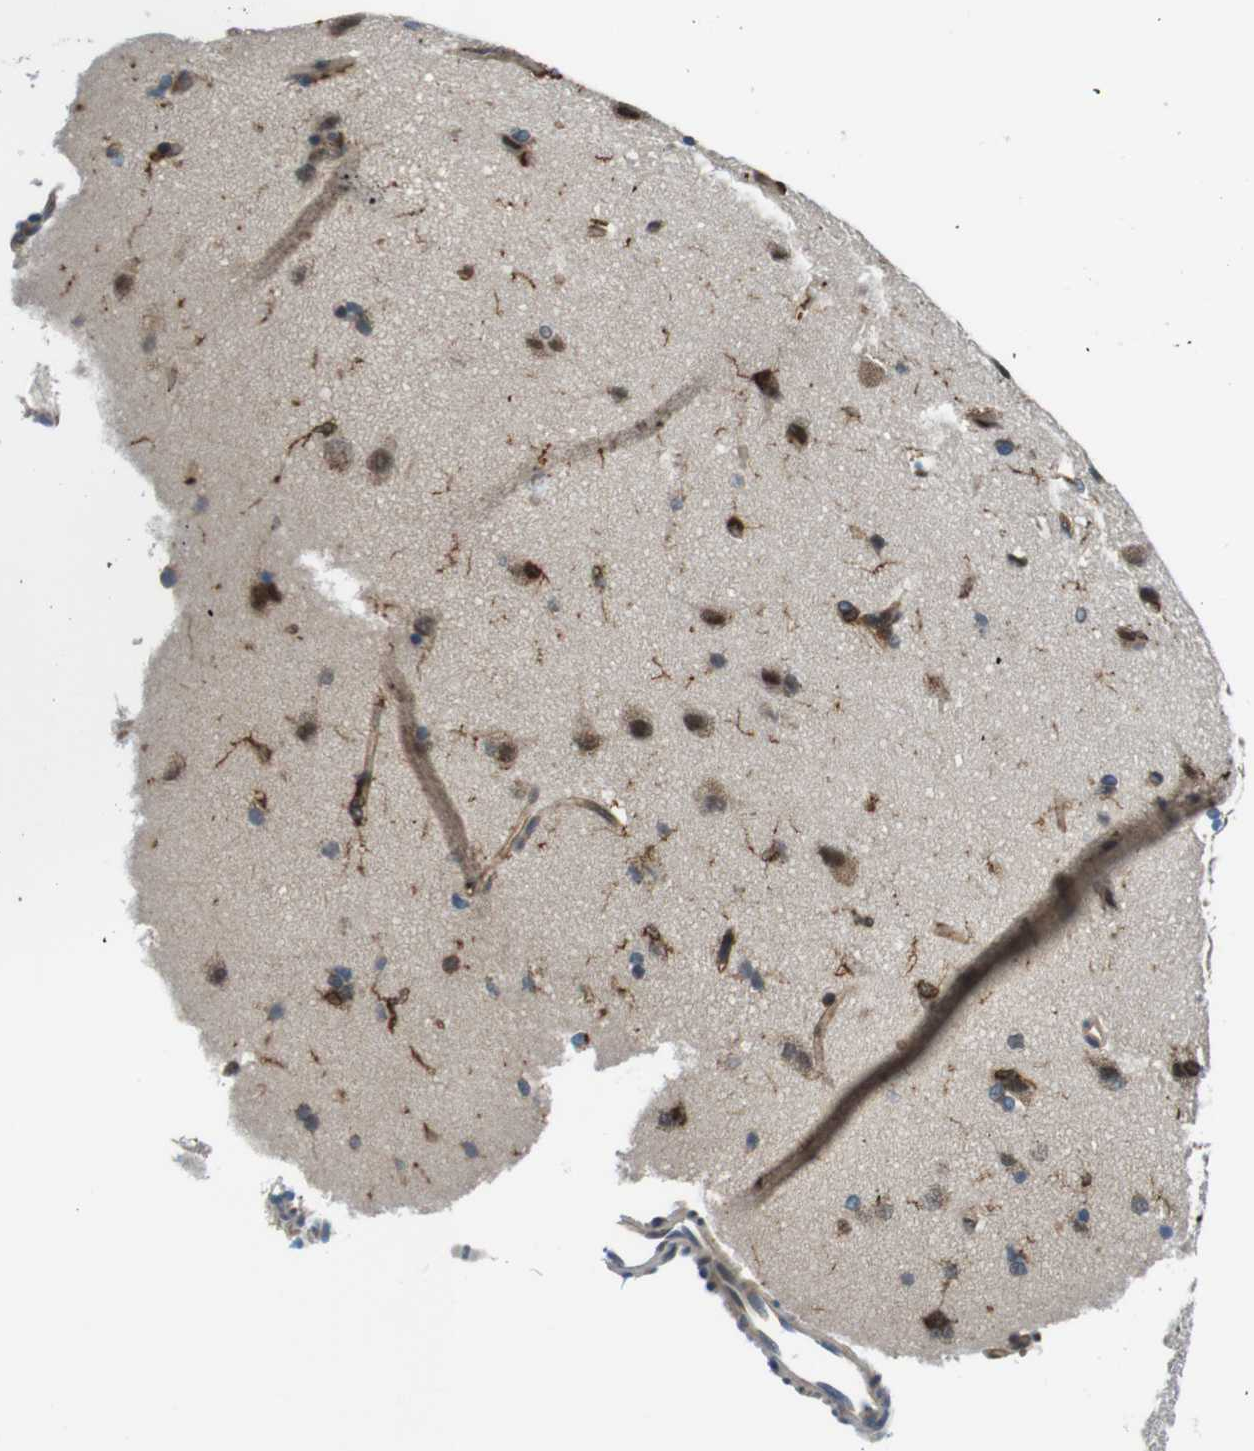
{"staining": {"intensity": "weak", "quantity": ">75%", "location": "cytoplasmic/membranous"}, "tissue": "cerebral cortex", "cell_type": "Endothelial cells", "image_type": "normal", "snomed": [{"axis": "morphology", "description": "Normal tissue, NOS"}, {"axis": "topography", "description": "Cerebral cortex"}], "caption": "An immunohistochemistry photomicrograph of benign tissue is shown. Protein staining in brown highlights weak cytoplasmic/membranous positivity in cerebral cortex within endothelial cells. The staining was performed using DAB (3,3'-diaminobenzidine), with brown indicating positive protein expression. Nuclei are stained blue with hematoxylin.", "gene": "PALD1", "patient": {"sex": "male", "age": 62}}